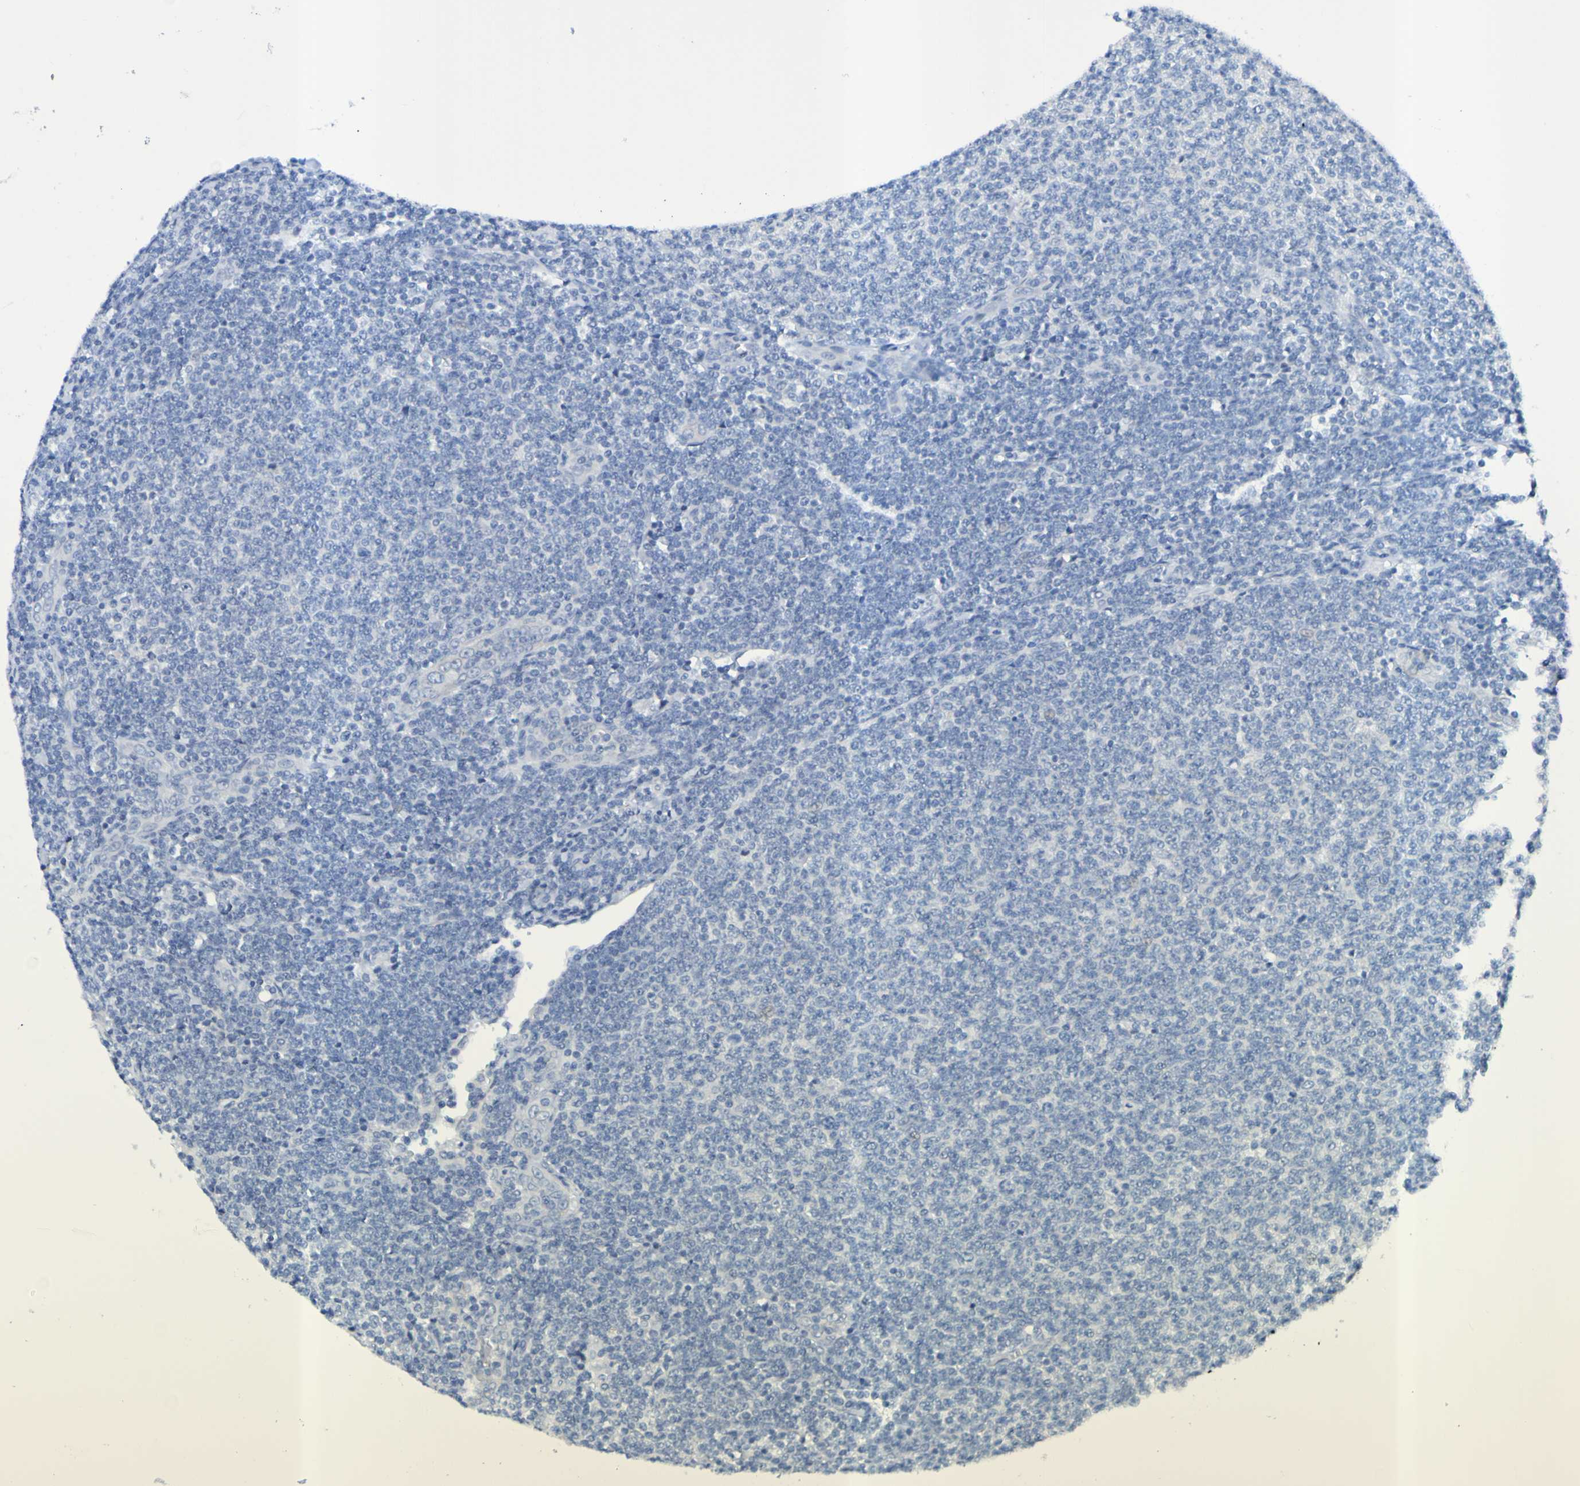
{"staining": {"intensity": "negative", "quantity": "none", "location": "none"}, "tissue": "lymphoma", "cell_type": "Tumor cells", "image_type": "cancer", "snomed": [{"axis": "morphology", "description": "Malignant lymphoma, non-Hodgkin's type, Low grade"}, {"axis": "topography", "description": "Lymph node"}], "caption": "A micrograph of human lymphoma is negative for staining in tumor cells.", "gene": "VMA21", "patient": {"sex": "male", "age": 66}}